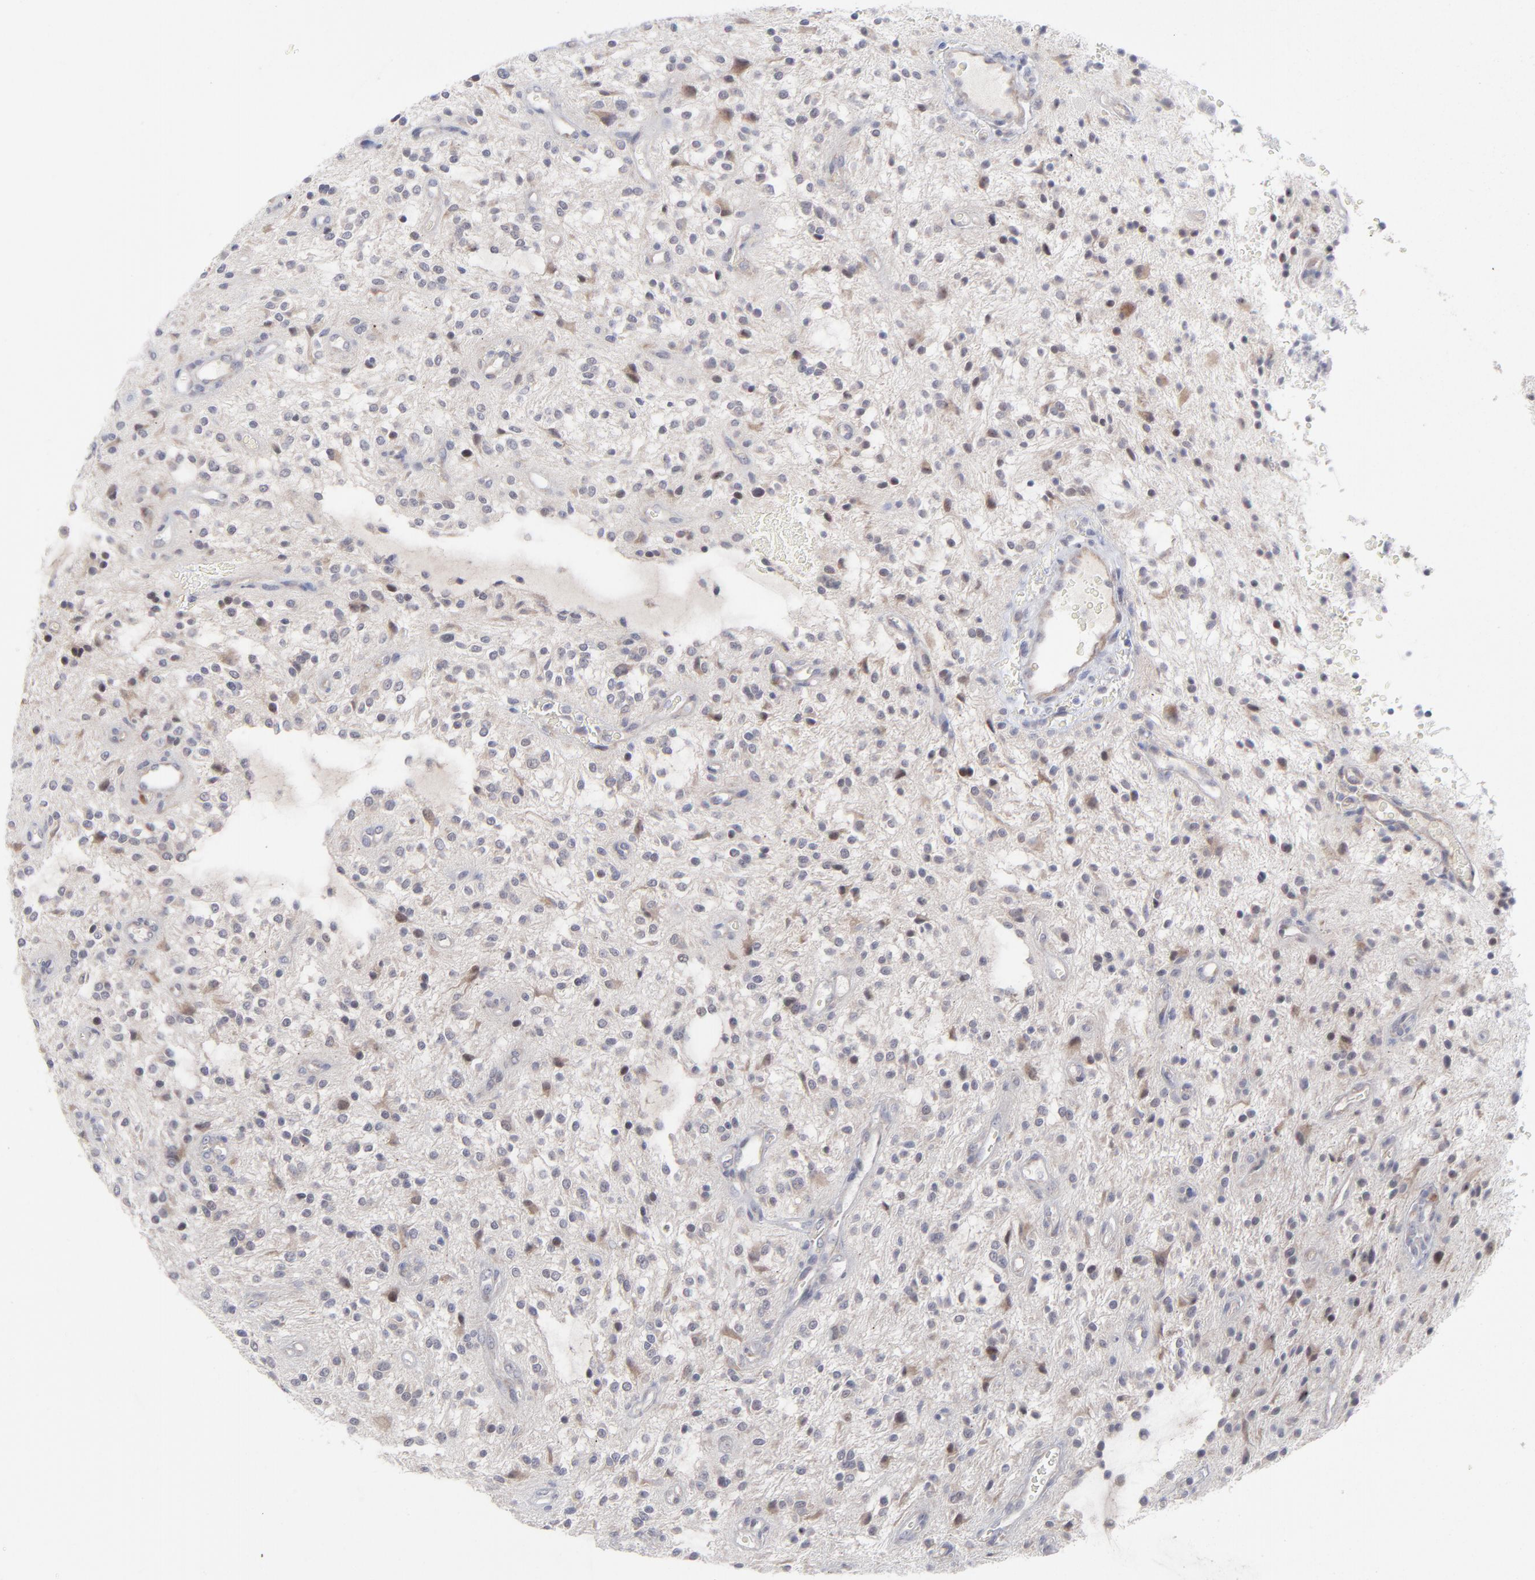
{"staining": {"intensity": "weak", "quantity": "<25%", "location": "cytoplasmic/membranous"}, "tissue": "glioma", "cell_type": "Tumor cells", "image_type": "cancer", "snomed": [{"axis": "morphology", "description": "Glioma, malignant, NOS"}, {"axis": "topography", "description": "Cerebellum"}], "caption": "Glioma (malignant) stained for a protein using immunohistochemistry (IHC) exhibits no expression tumor cells.", "gene": "RPS24", "patient": {"sex": "female", "age": 10}}